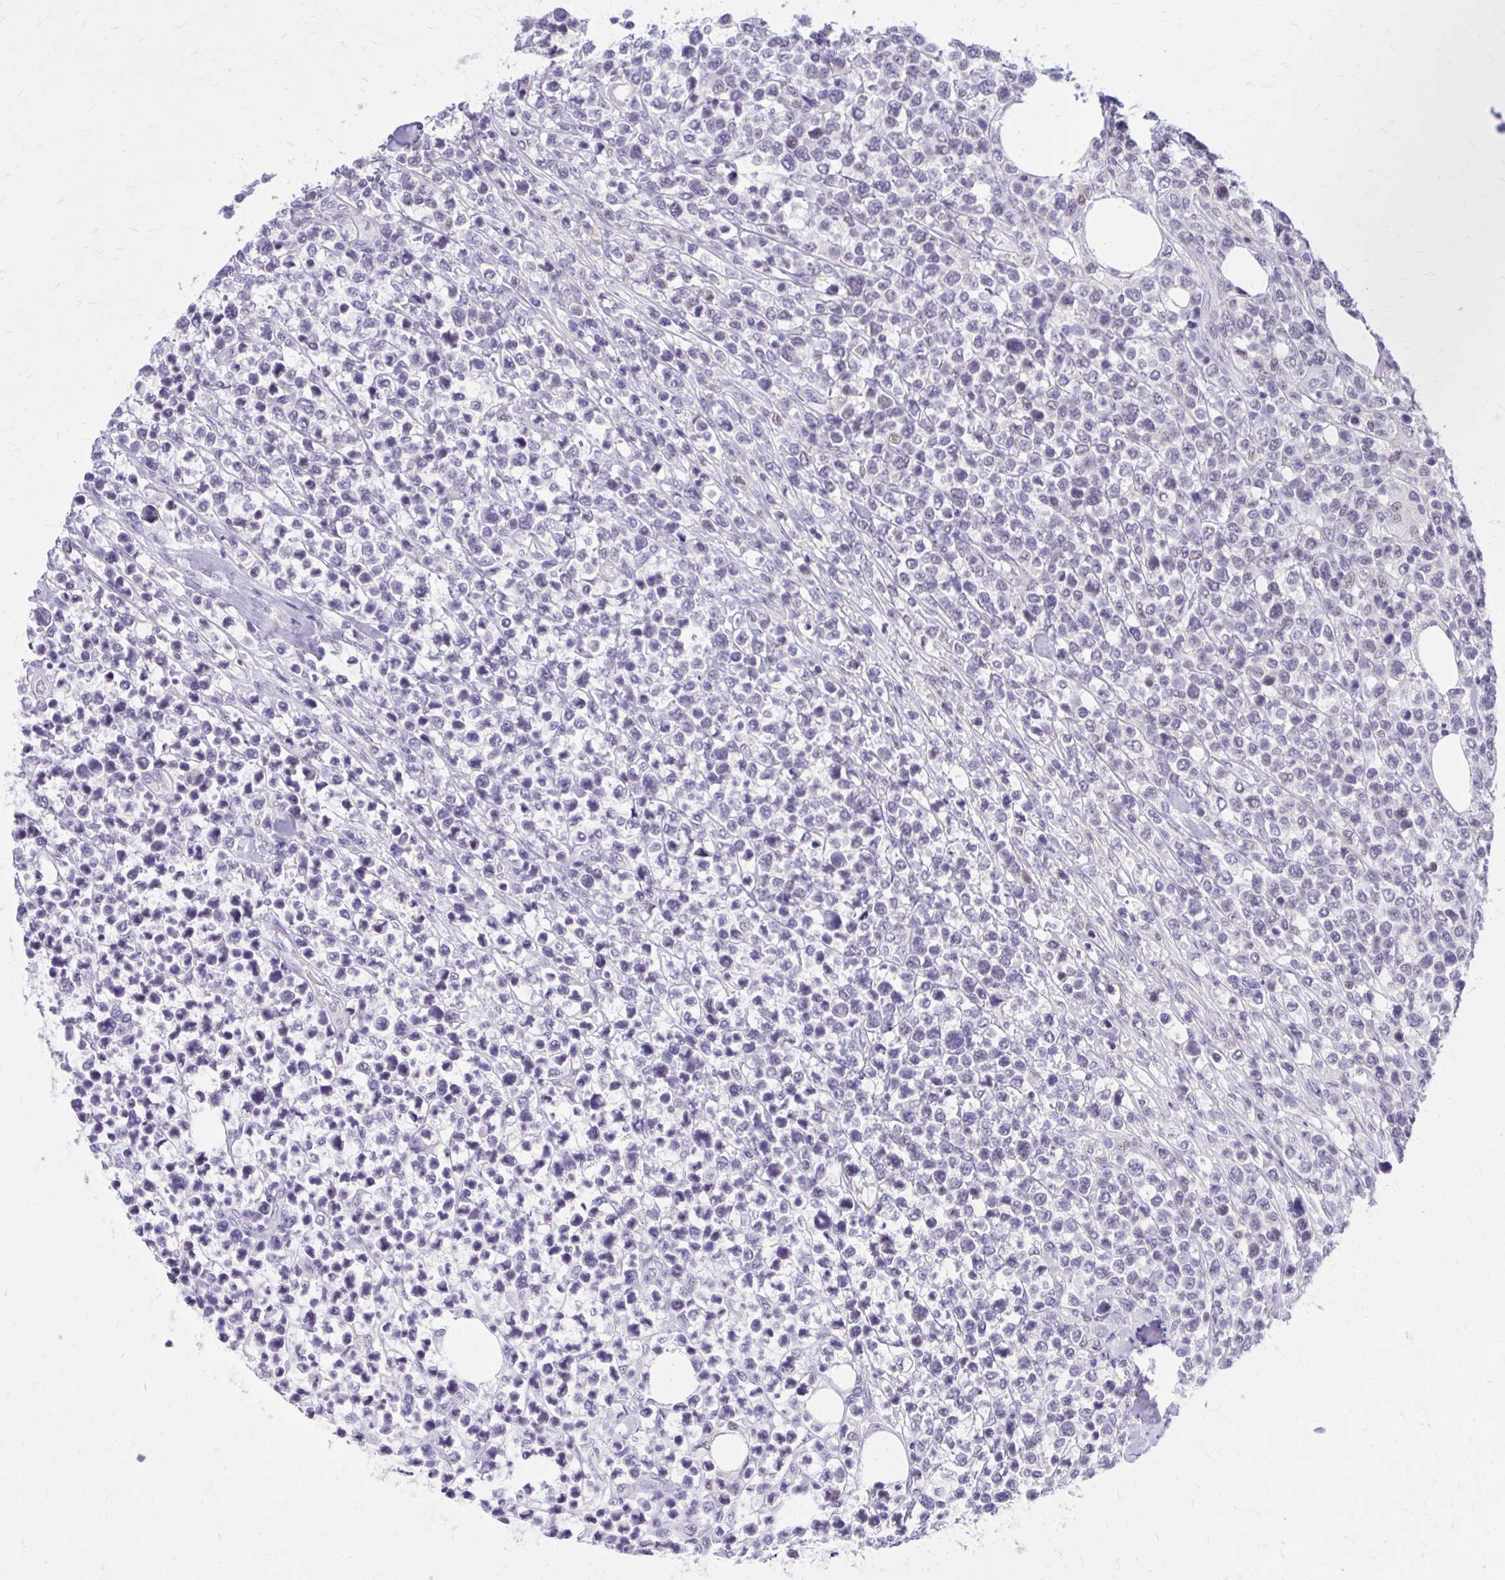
{"staining": {"intensity": "negative", "quantity": "none", "location": "none"}, "tissue": "lymphoma", "cell_type": "Tumor cells", "image_type": "cancer", "snomed": [{"axis": "morphology", "description": "Malignant lymphoma, non-Hodgkin's type, High grade"}, {"axis": "topography", "description": "Soft tissue"}], "caption": "DAB immunohistochemical staining of high-grade malignant lymphoma, non-Hodgkin's type displays no significant staining in tumor cells.", "gene": "ZBTB25", "patient": {"sex": "female", "age": 56}}